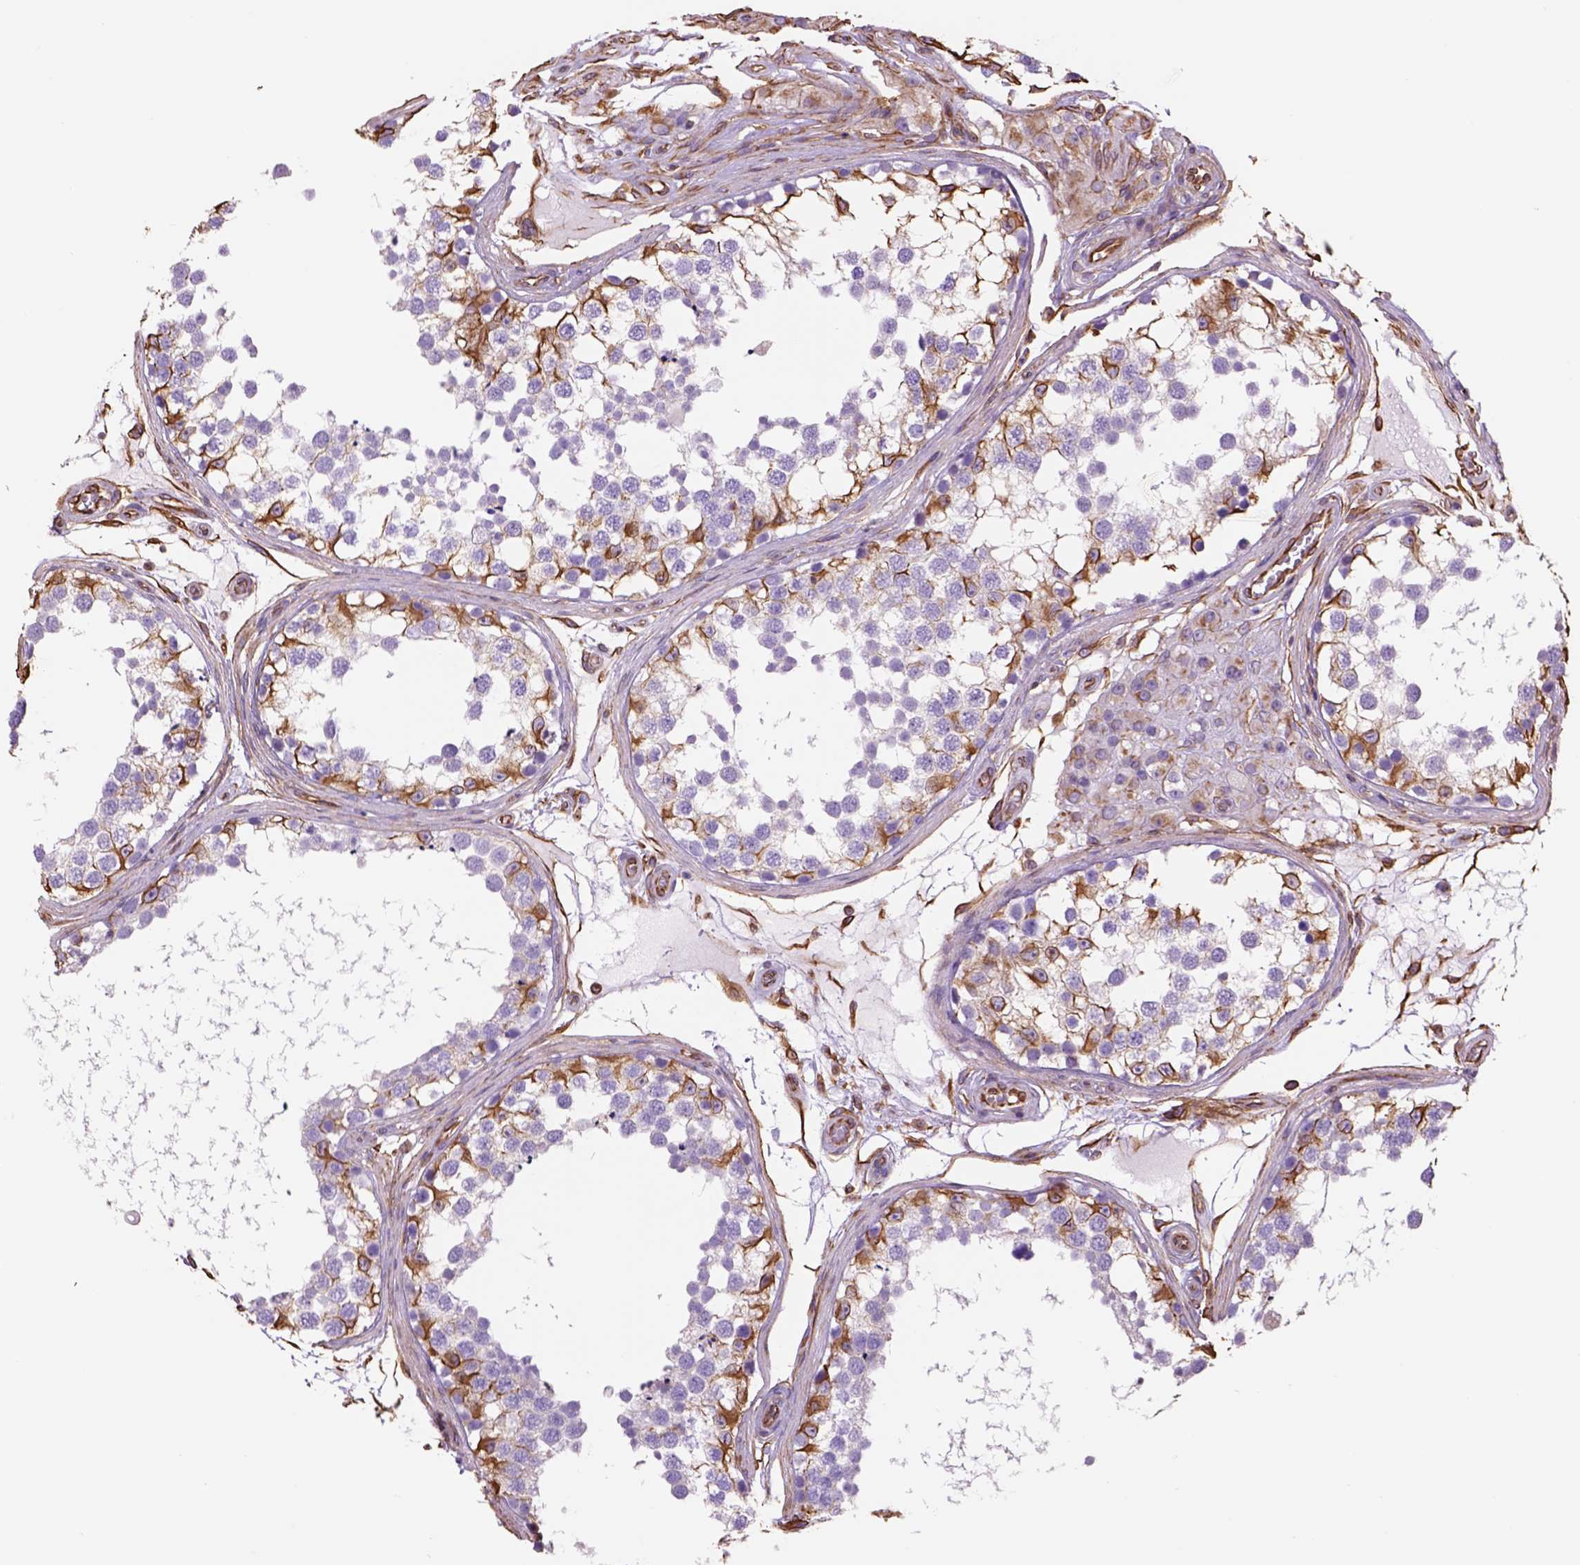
{"staining": {"intensity": "moderate", "quantity": "25%-75%", "location": "cytoplasmic/membranous"}, "tissue": "testis", "cell_type": "Cells in seminiferous ducts", "image_type": "normal", "snomed": [{"axis": "morphology", "description": "Normal tissue, NOS"}, {"axis": "morphology", "description": "Seminoma, NOS"}, {"axis": "topography", "description": "Testis"}], "caption": "Testis stained with a brown dye reveals moderate cytoplasmic/membranous positive staining in about 25%-75% of cells in seminiferous ducts.", "gene": "ZZZ3", "patient": {"sex": "male", "age": 65}}